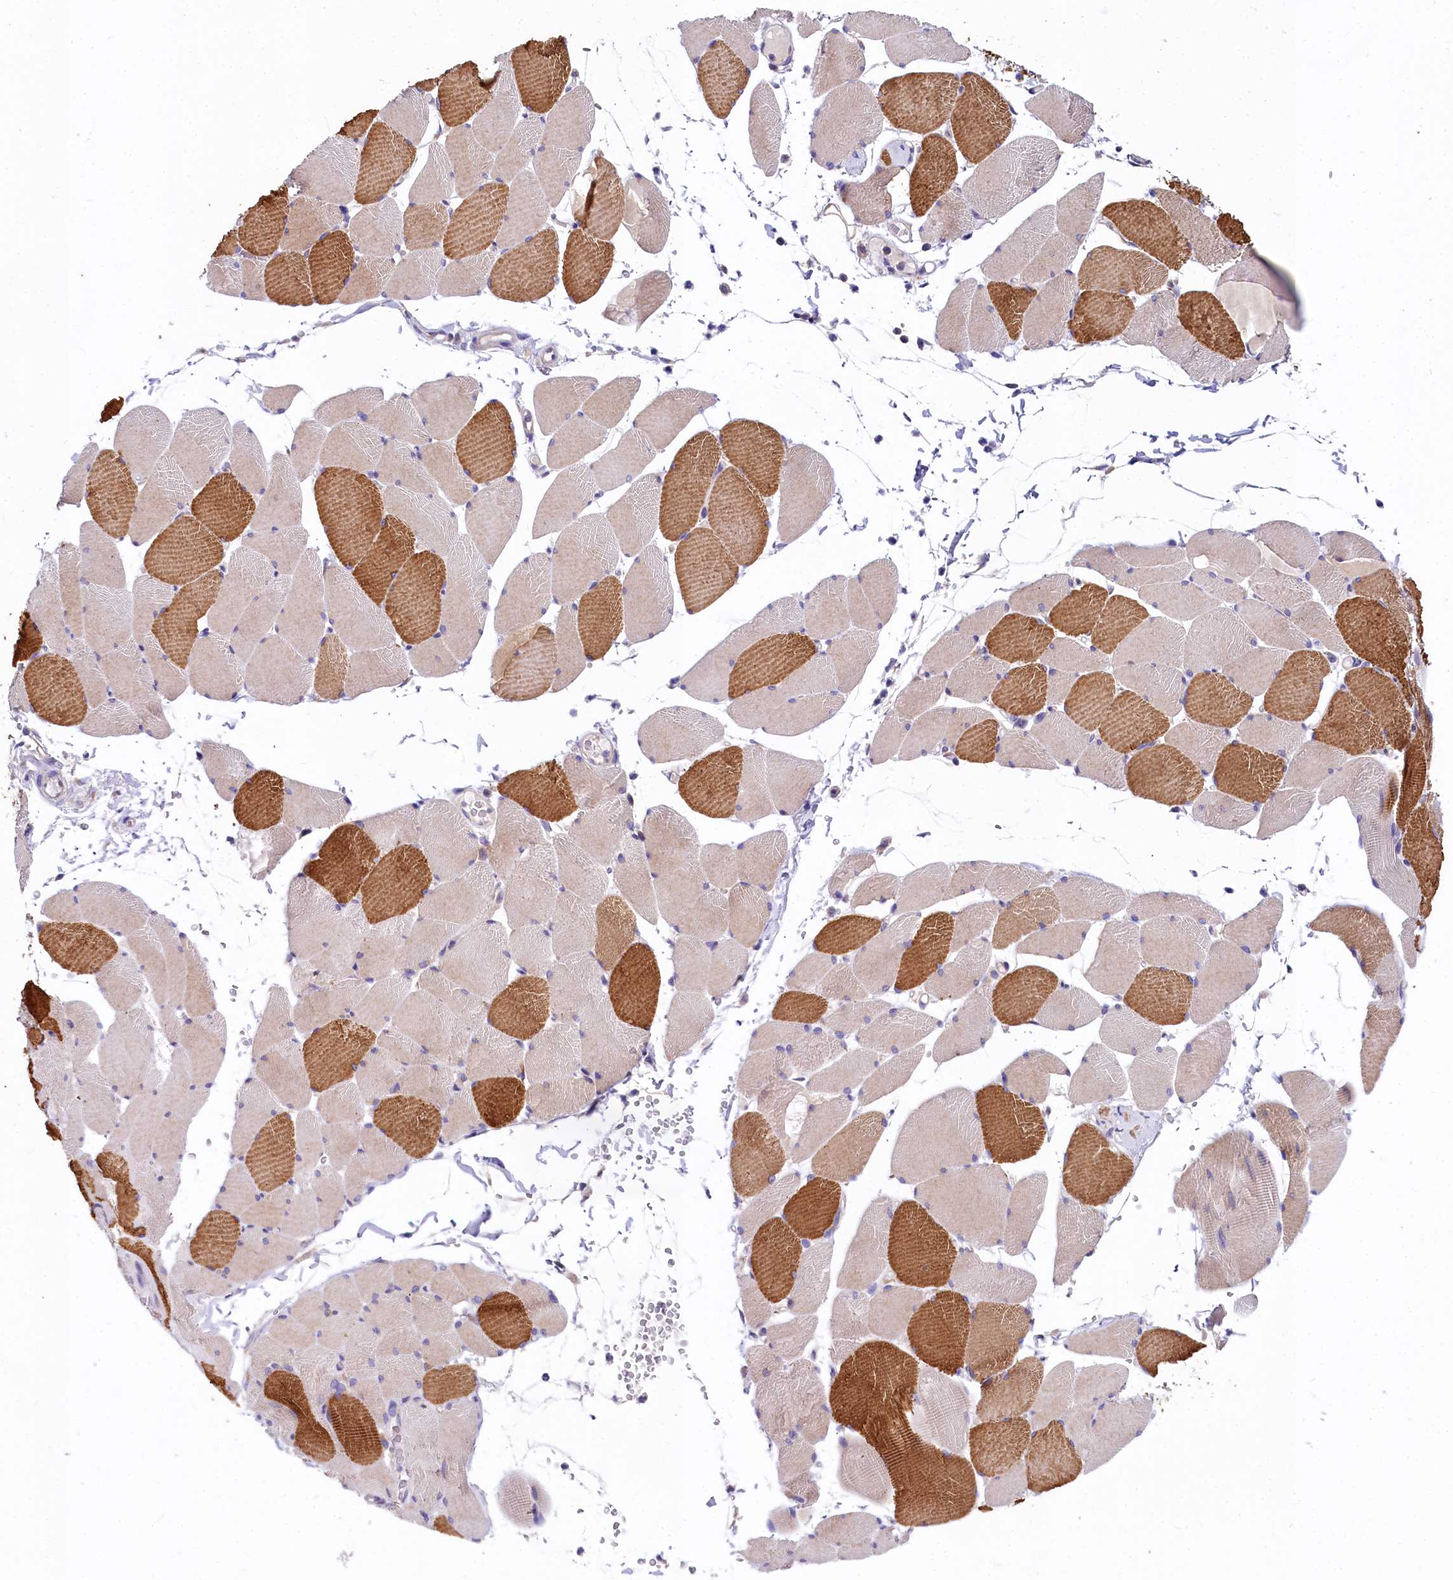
{"staining": {"intensity": "strong", "quantity": "25%-75%", "location": "cytoplasmic/membranous"}, "tissue": "skeletal muscle", "cell_type": "Myocytes", "image_type": "normal", "snomed": [{"axis": "morphology", "description": "Normal tissue, NOS"}, {"axis": "topography", "description": "Skeletal muscle"}, {"axis": "topography", "description": "Head-Neck"}], "caption": "Strong cytoplasmic/membranous staining for a protein is present in approximately 25%-75% of myocytes of benign skeletal muscle using IHC.", "gene": "QARS1", "patient": {"sex": "male", "age": 66}}